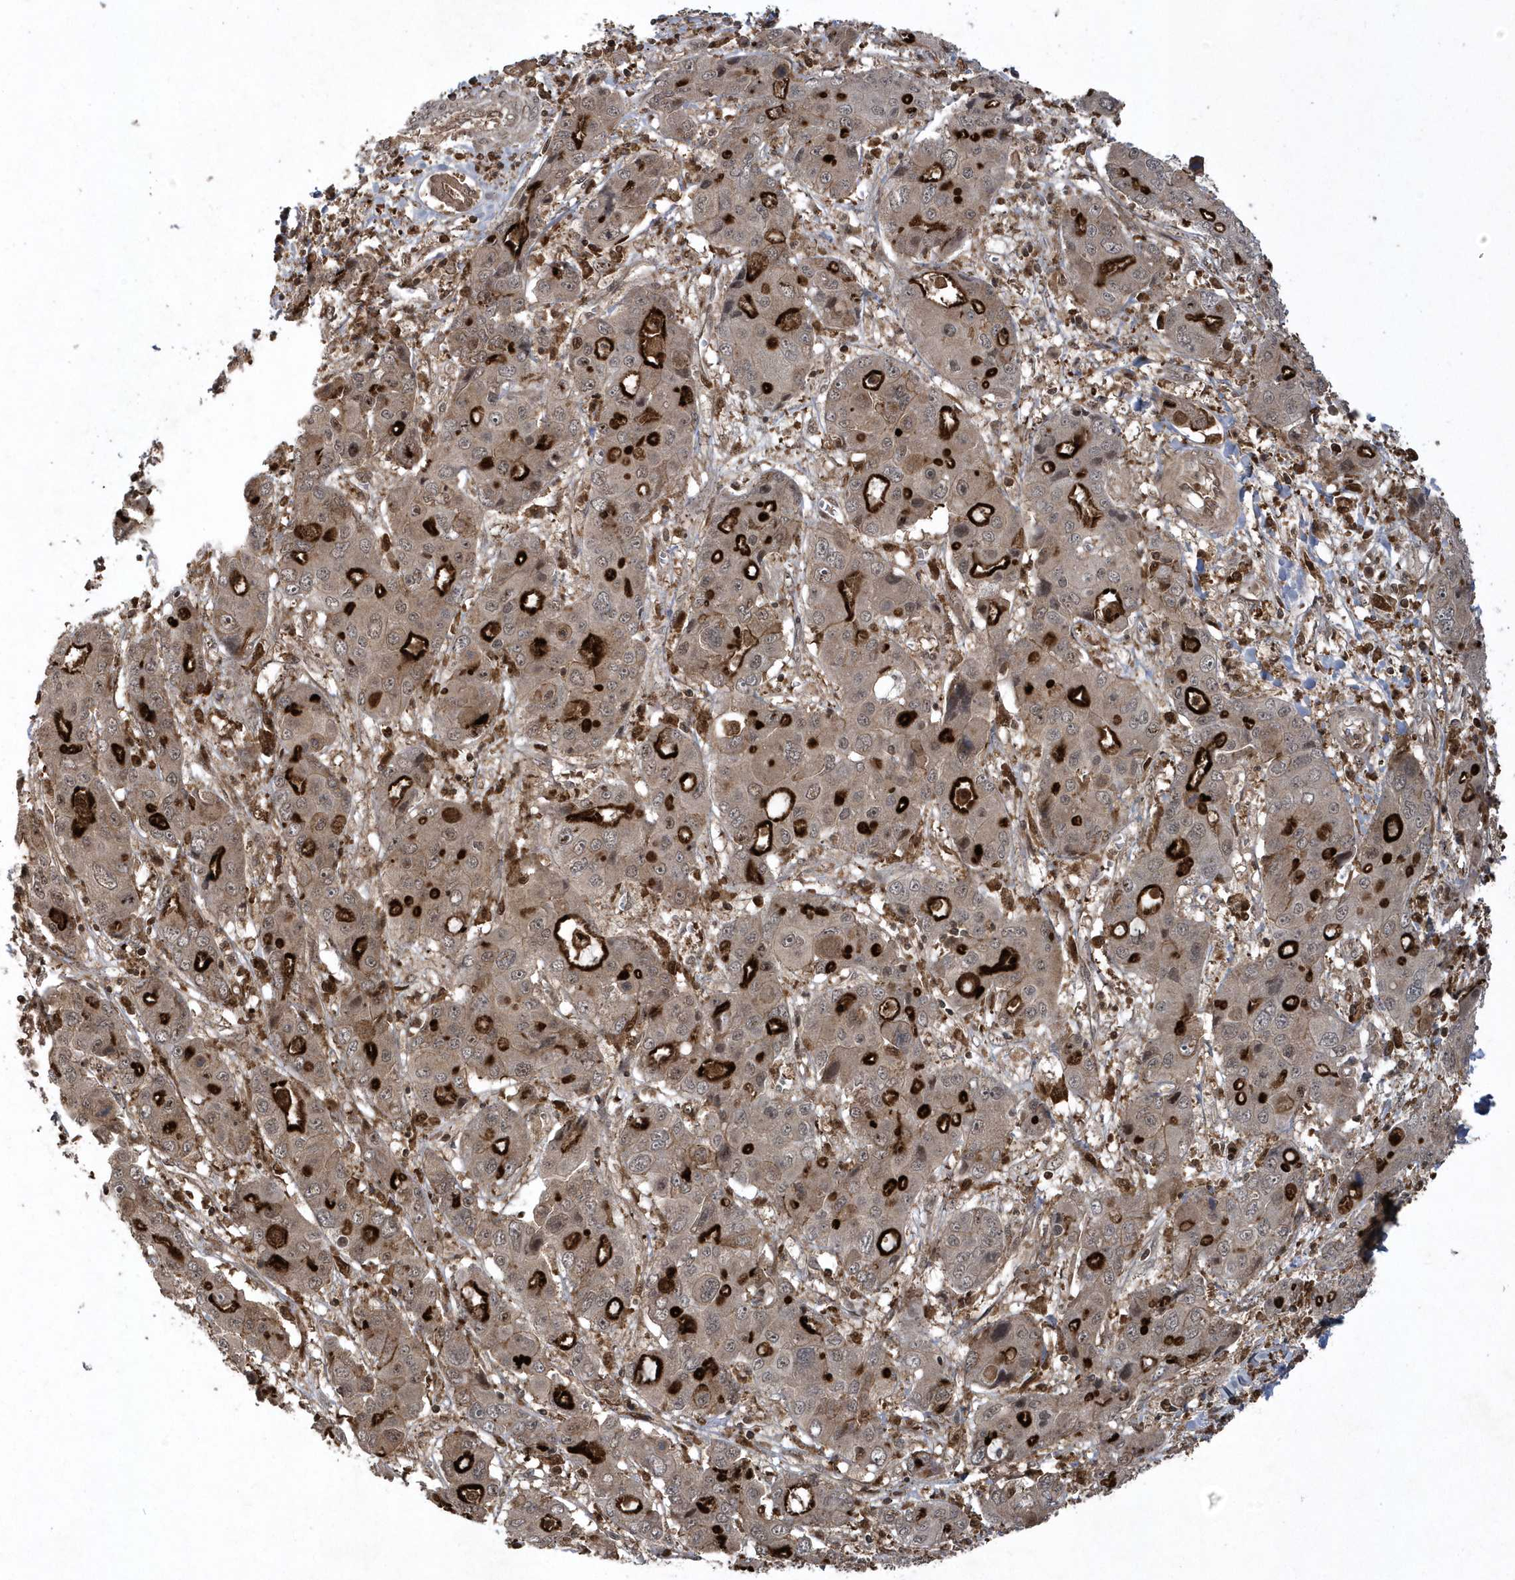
{"staining": {"intensity": "strong", "quantity": "25%-75%", "location": "cytoplasmic/membranous"}, "tissue": "liver cancer", "cell_type": "Tumor cells", "image_type": "cancer", "snomed": [{"axis": "morphology", "description": "Cholangiocarcinoma"}, {"axis": "topography", "description": "Liver"}], "caption": "Human cholangiocarcinoma (liver) stained for a protein (brown) shows strong cytoplasmic/membranous positive positivity in approximately 25%-75% of tumor cells.", "gene": "LACC1", "patient": {"sex": "male", "age": 67}}